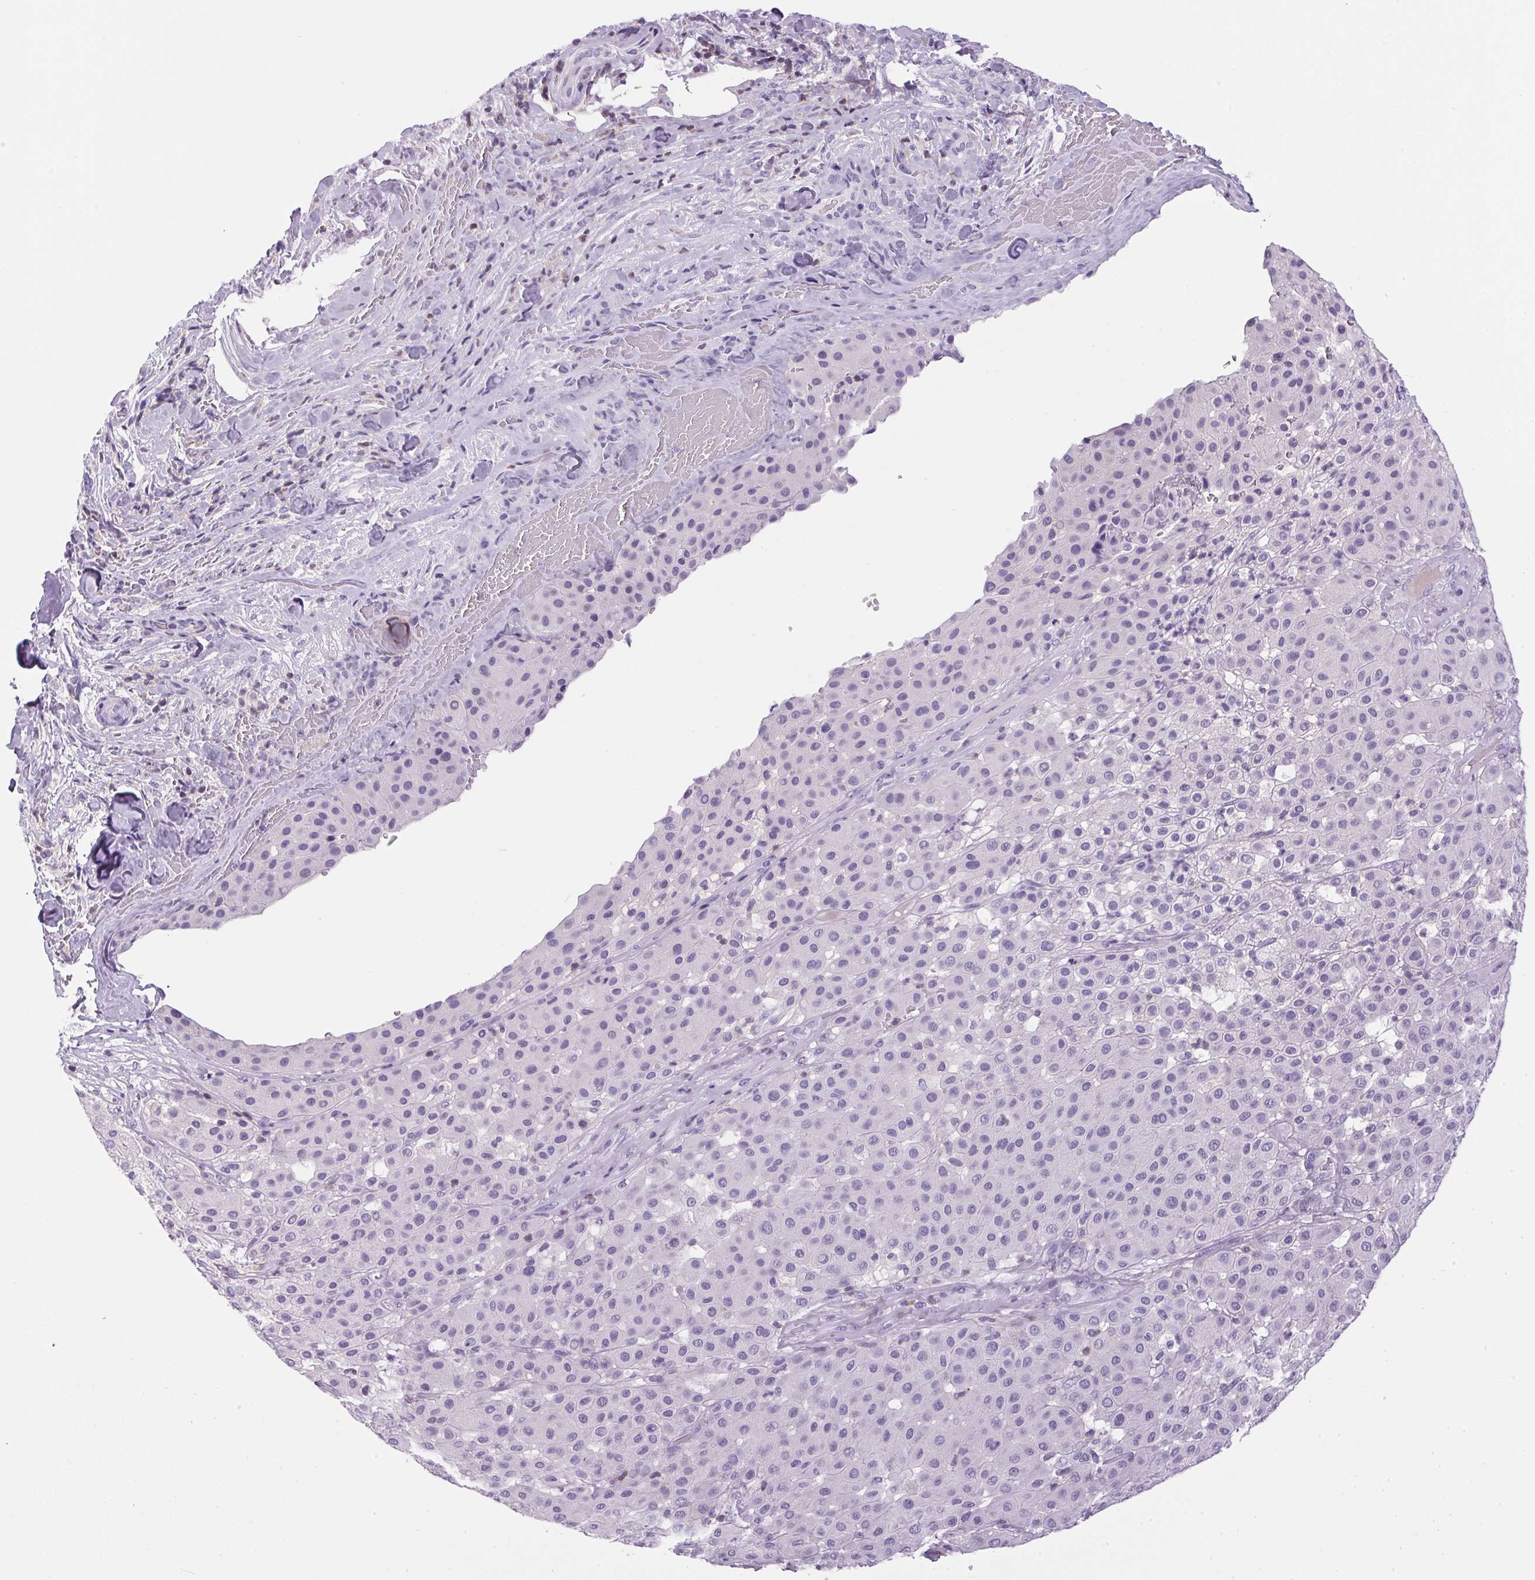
{"staining": {"intensity": "negative", "quantity": "none", "location": "none"}, "tissue": "melanoma", "cell_type": "Tumor cells", "image_type": "cancer", "snomed": [{"axis": "morphology", "description": "Malignant melanoma, Metastatic site"}, {"axis": "topography", "description": "Smooth muscle"}], "caption": "High magnification brightfield microscopy of malignant melanoma (metastatic site) stained with DAB (3,3'-diaminobenzidine) (brown) and counterstained with hematoxylin (blue): tumor cells show no significant positivity.", "gene": "S100A2", "patient": {"sex": "male", "age": 41}}